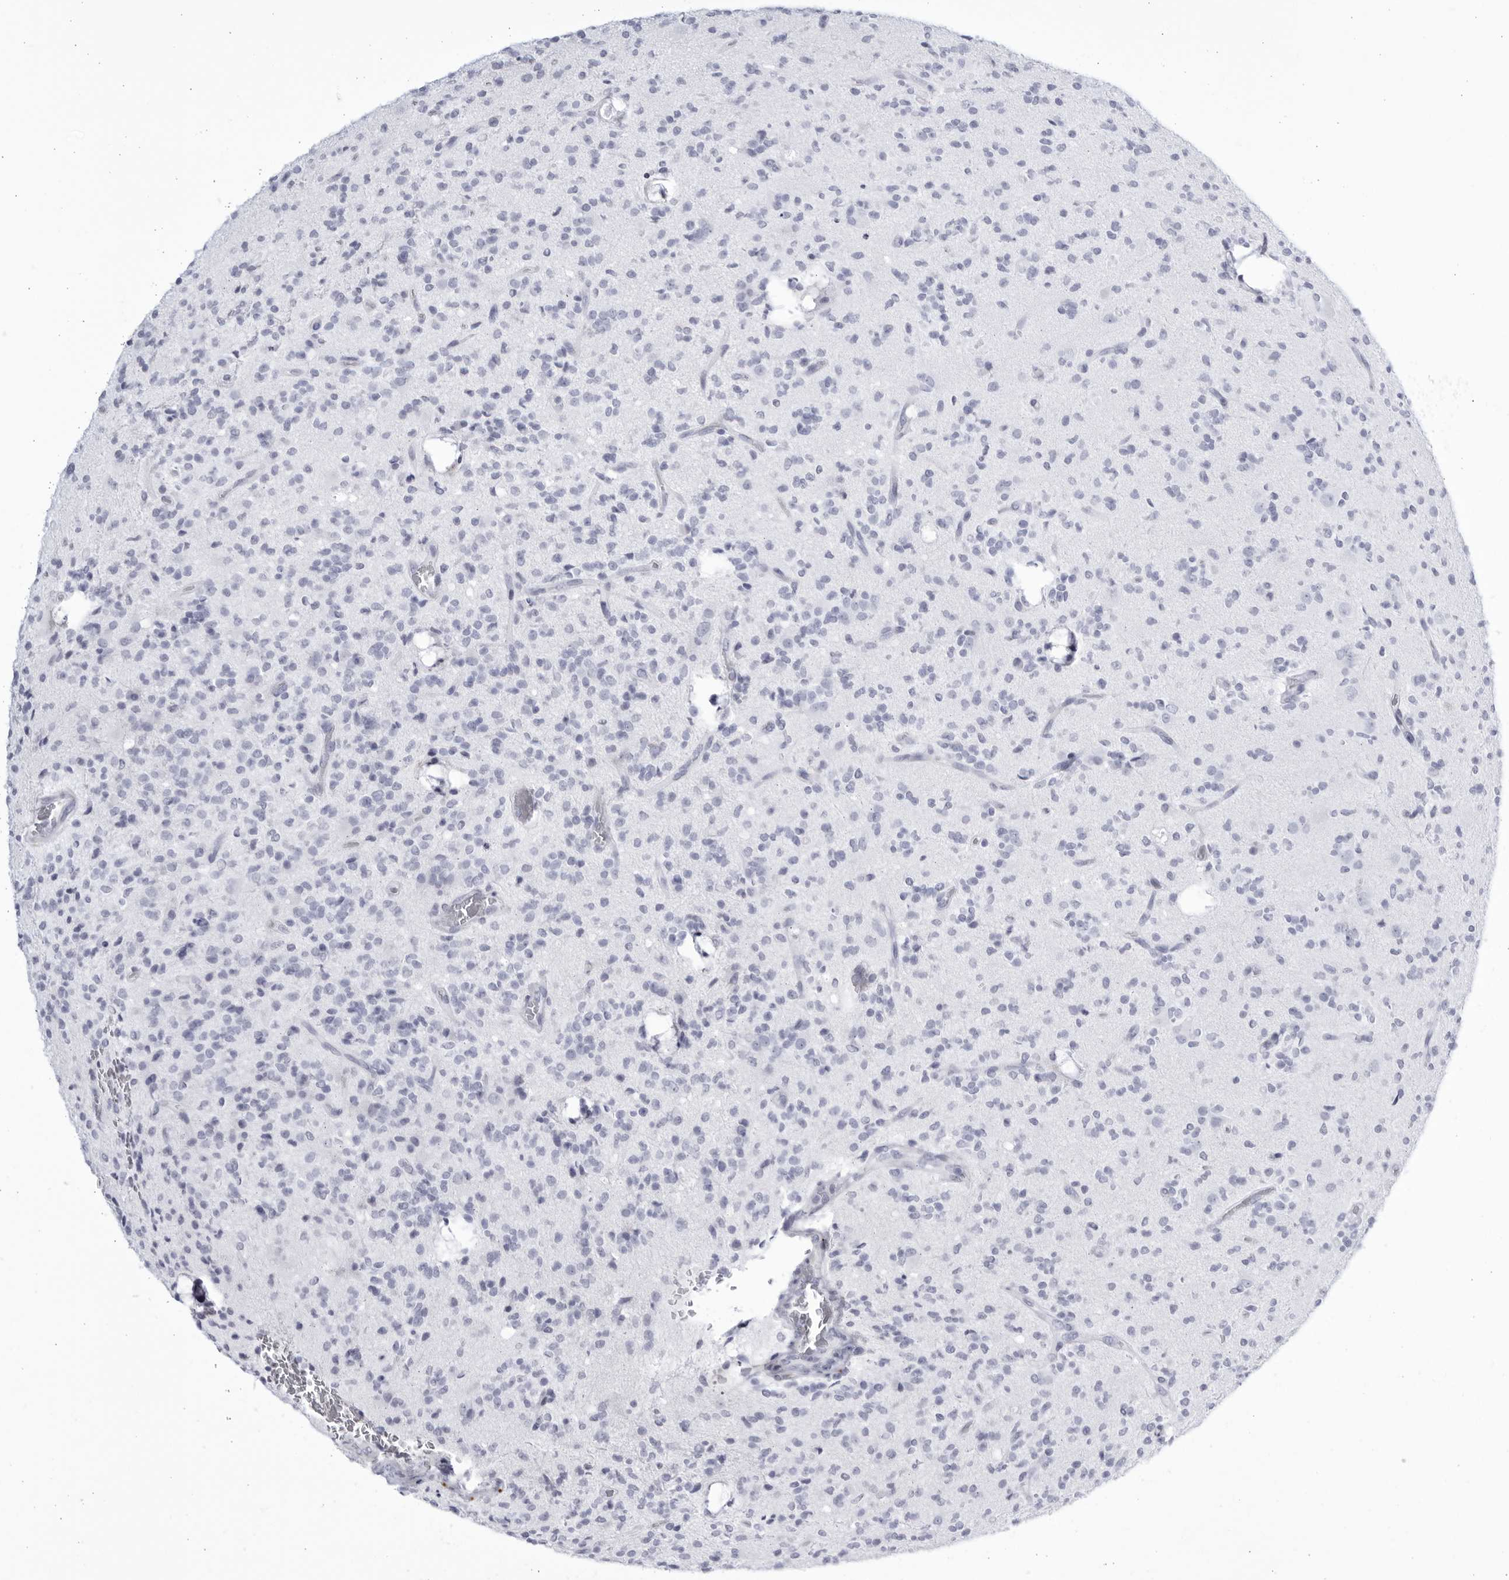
{"staining": {"intensity": "negative", "quantity": "none", "location": "none"}, "tissue": "glioma", "cell_type": "Tumor cells", "image_type": "cancer", "snomed": [{"axis": "morphology", "description": "Glioma, malignant, High grade"}, {"axis": "topography", "description": "Brain"}], "caption": "Glioma stained for a protein using immunohistochemistry reveals no expression tumor cells.", "gene": "CCDC181", "patient": {"sex": "male", "age": 34}}